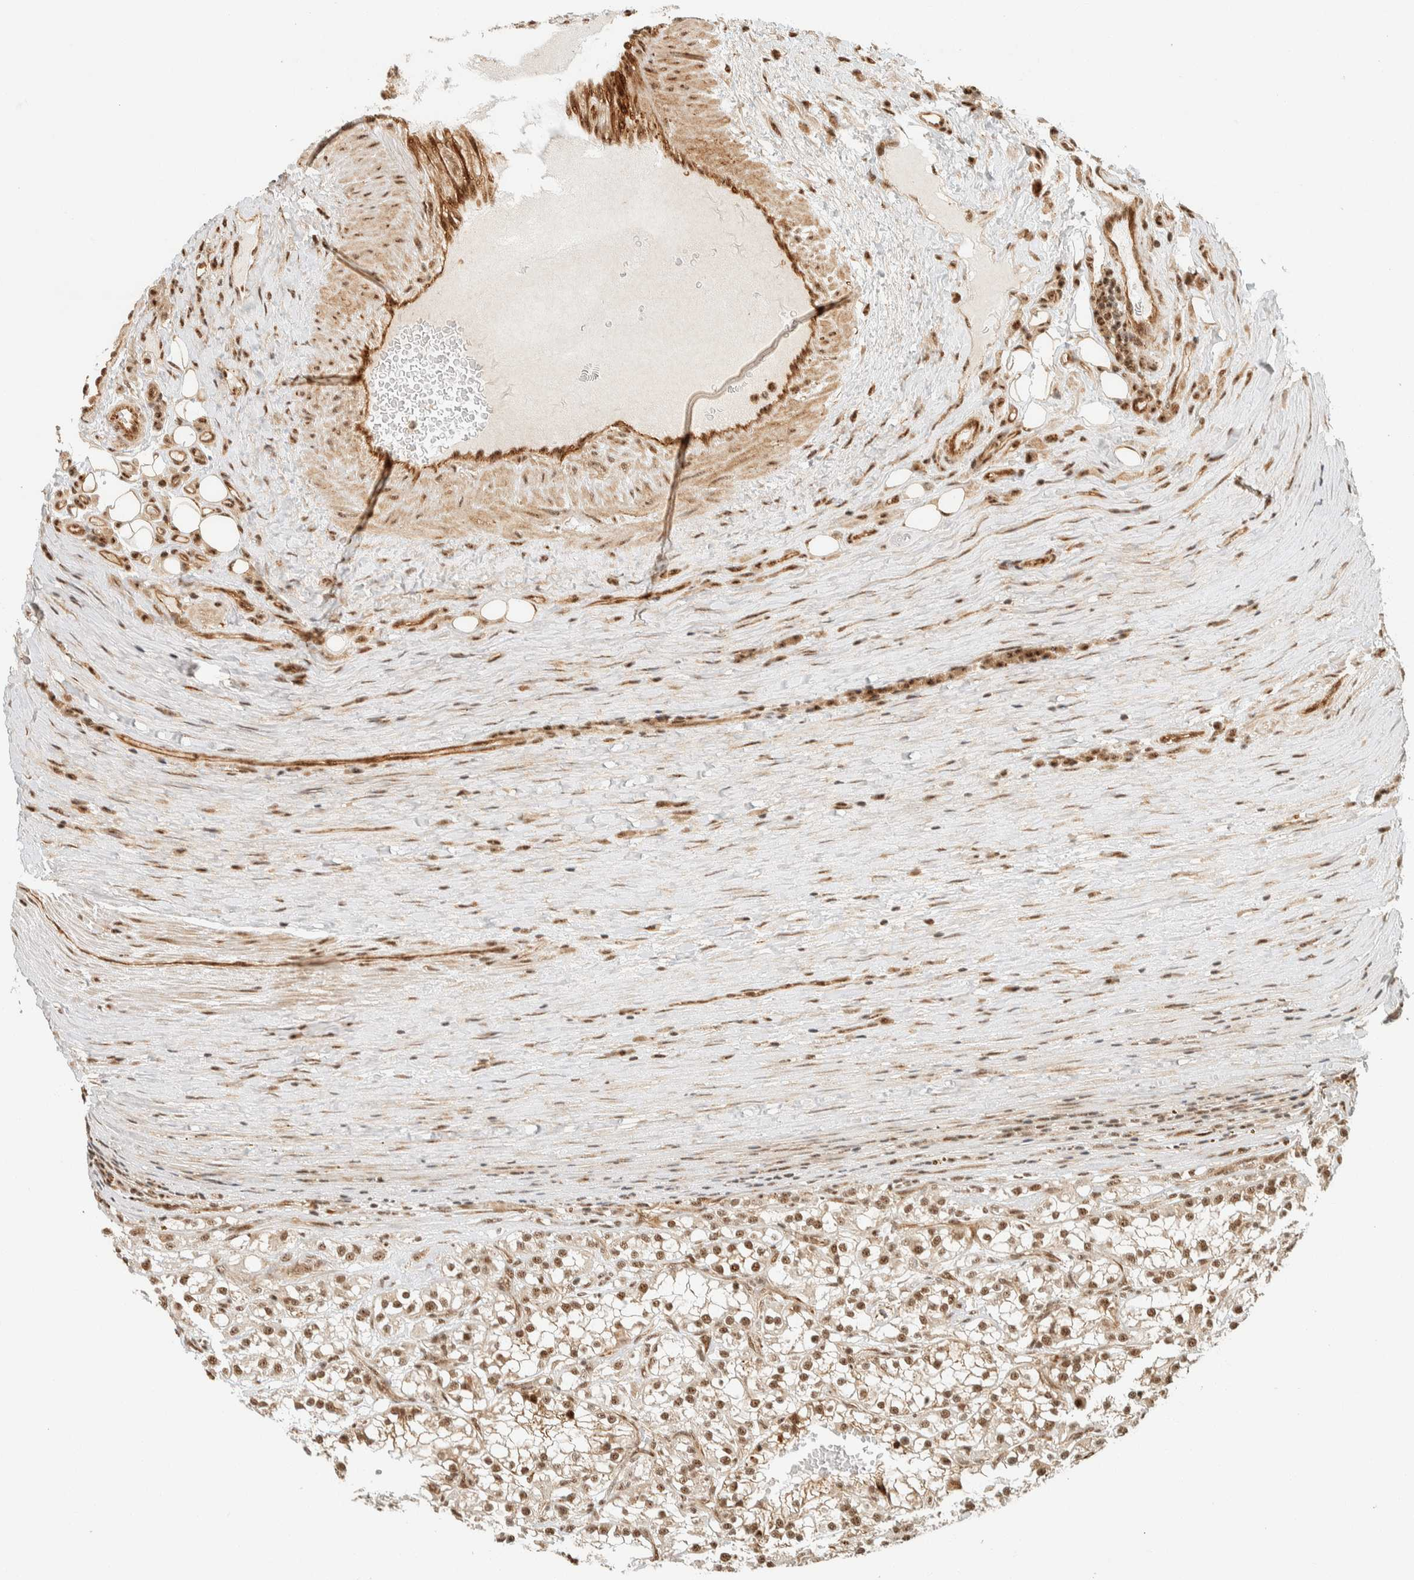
{"staining": {"intensity": "moderate", "quantity": ">75%", "location": "nuclear"}, "tissue": "renal cancer", "cell_type": "Tumor cells", "image_type": "cancer", "snomed": [{"axis": "morphology", "description": "Adenocarcinoma, NOS"}, {"axis": "topography", "description": "Kidney"}], "caption": "Renal cancer (adenocarcinoma) was stained to show a protein in brown. There is medium levels of moderate nuclear staining in approximately >75% of tumor cells. (DAB (3,3'-diaminobenzidine) IHC with brightfield microscopy, high magnification).", "gene": "SIK1", "patient": {"sex": "female", "age": 52}}